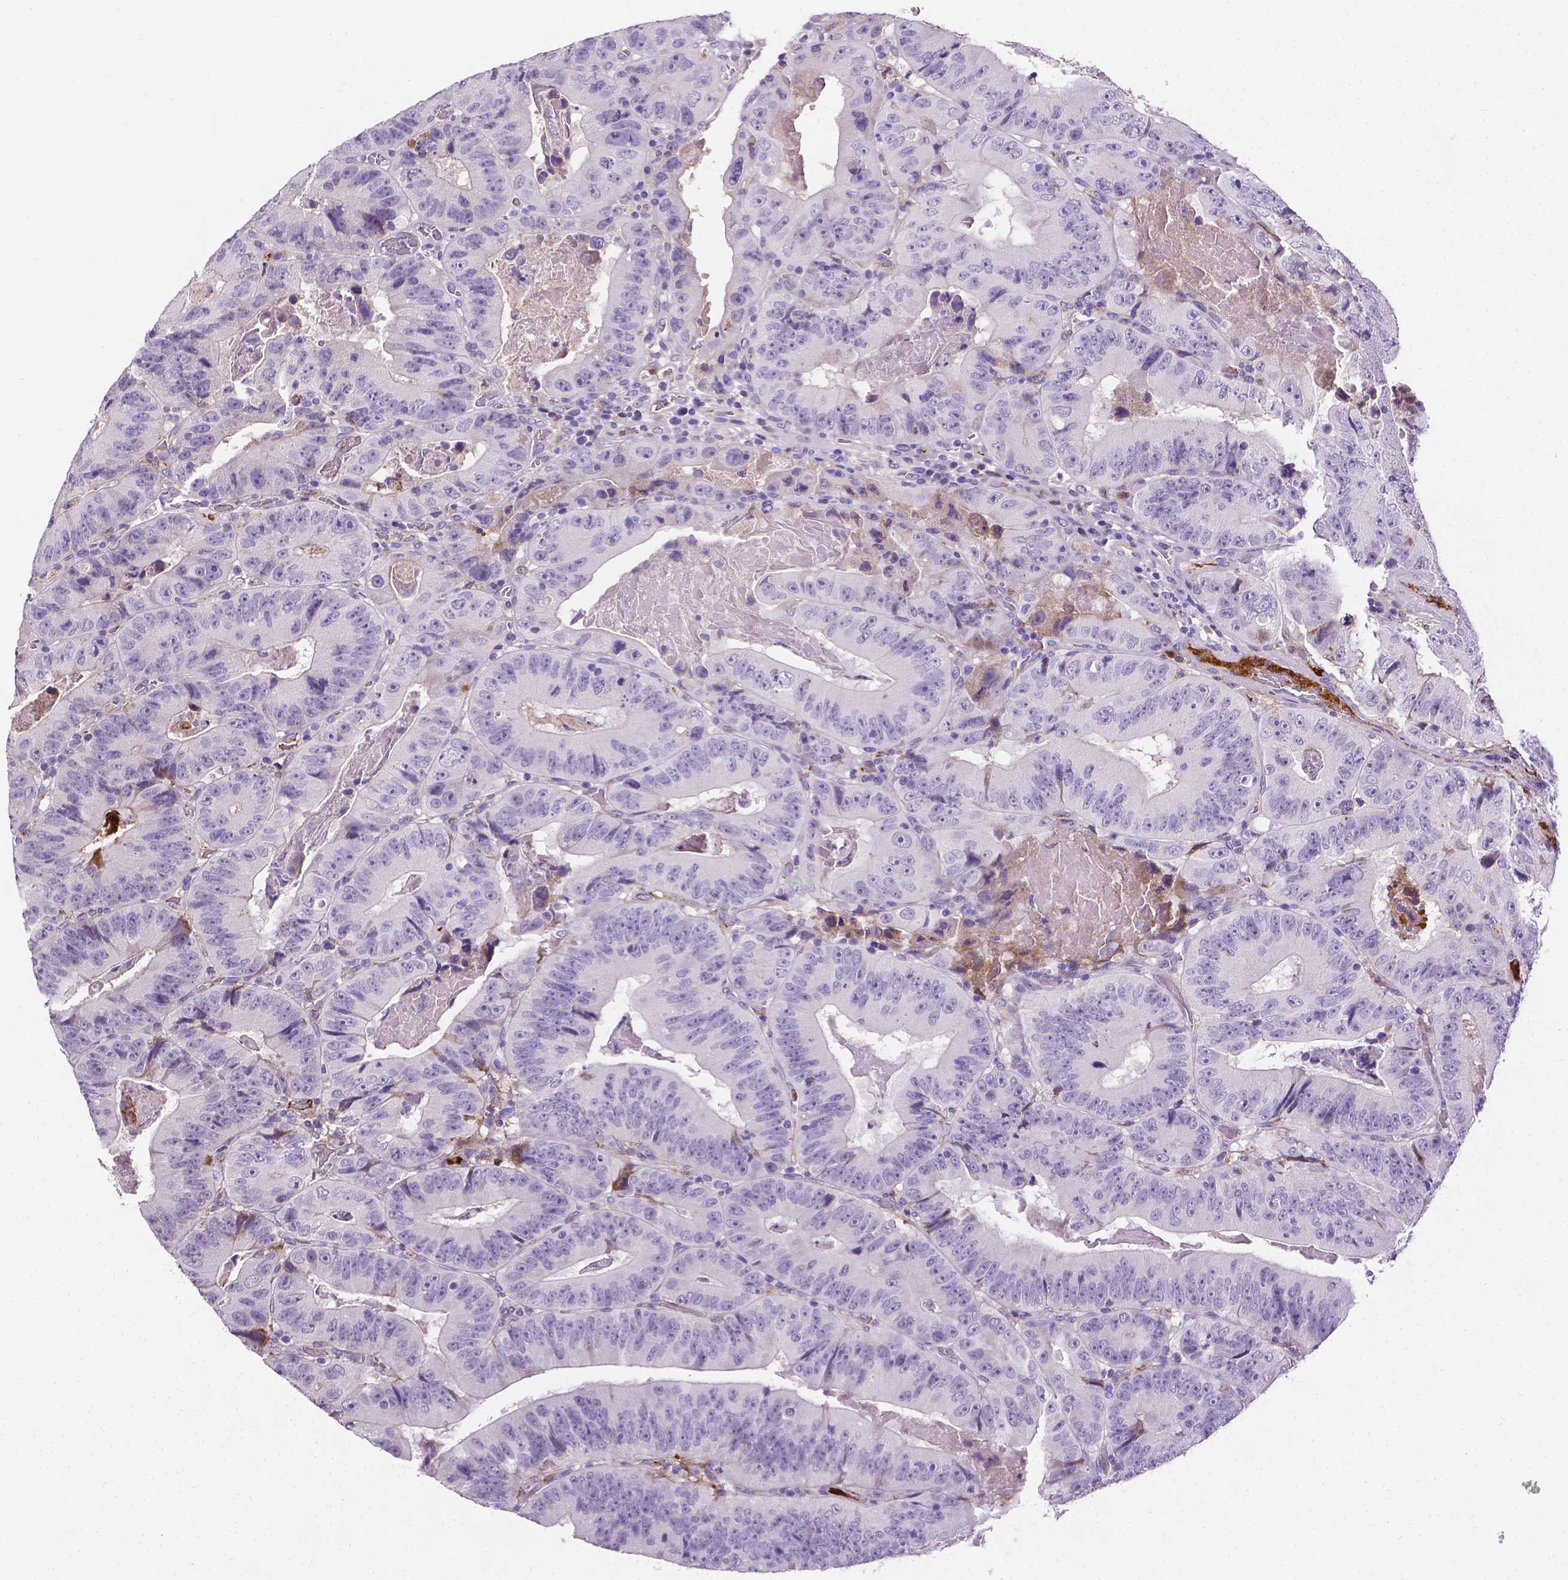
{"staining": {"intensity": "negative", "quantity": "none", "location": "none"}, "tissue": "colorectal cancer", "cell_type": "Tumor cells", "image_type": "cancer", "snomed": [{"axis": "morphology", "description": "Adenocarcinoma, NOS"}, {"axis": "topography", "description": "Colon"}], "caption": "The image shows no staining of tumor cells in adenocarcinoma (colorectal).", "gene": "APOE", "patient": {"sex": "female", "age": 86}}